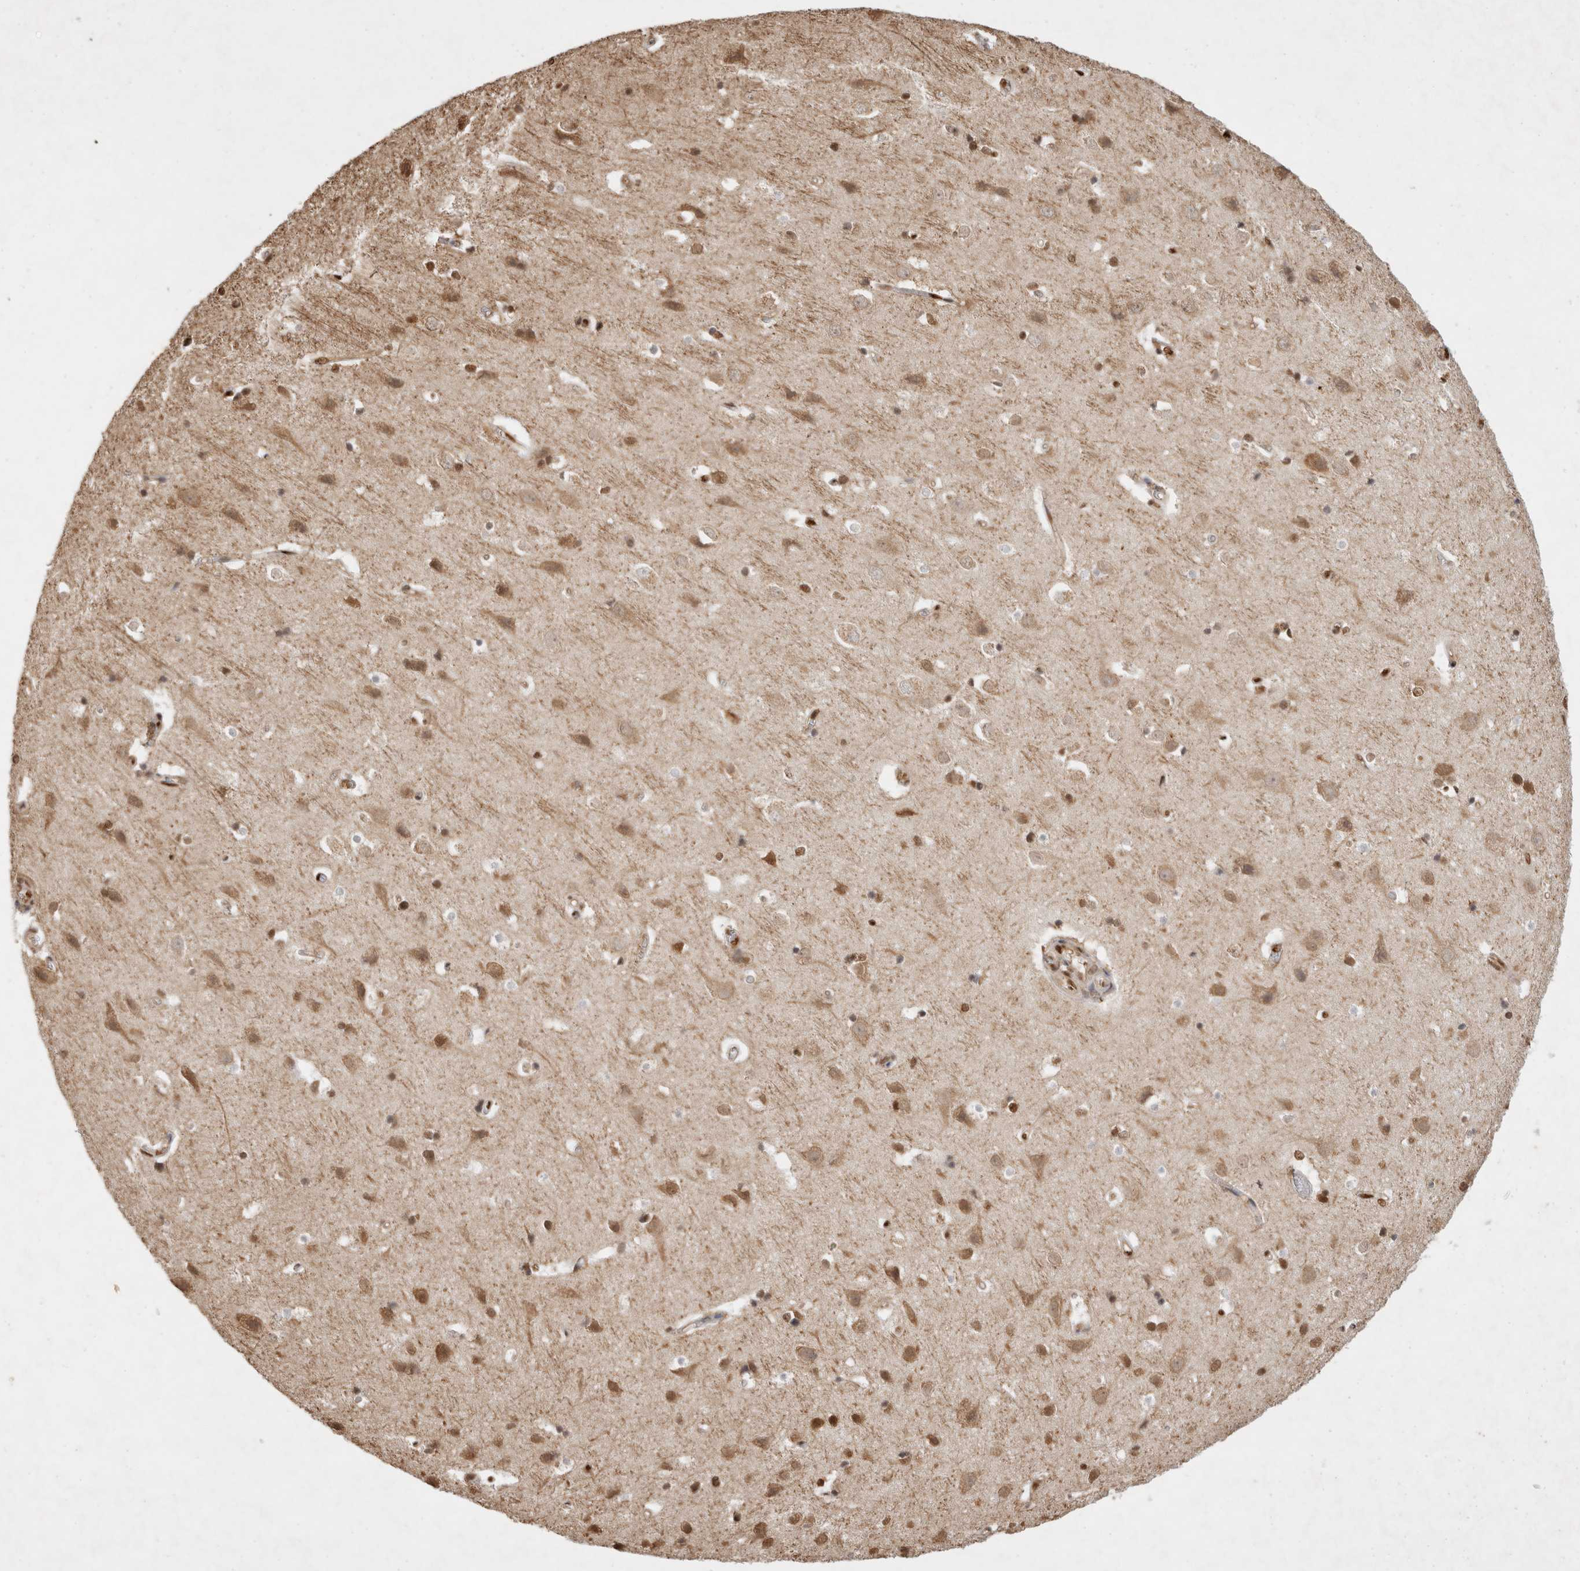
{"staining": {"intensity": "moderate", "quantity": "25%-75%", "location": "nuclear"}, "tissue": "cerebral cortex", "cell_type": "Endothelial cells", "image_type": "normal", "snomed": [{"axis": "morphology", "description": "Normal tissue, NOS"}, {"axis": "topography", "description": "Cerebral cortex"}], "caption": "IHC staining of normal cerebral cortex, which demonstrates medium levels of moderate nuclear expression in approximately 25%-75% of endothelial cells indicating moderate nuclear protein expression. The staining was performed using DAB (3,3'-diaminobenzidine) (brown) for protein detection and nuclei were counterstained in hematoxylin (blue).", "gene": "HDGF", "patient": {"sex": "male", "age": 54}}